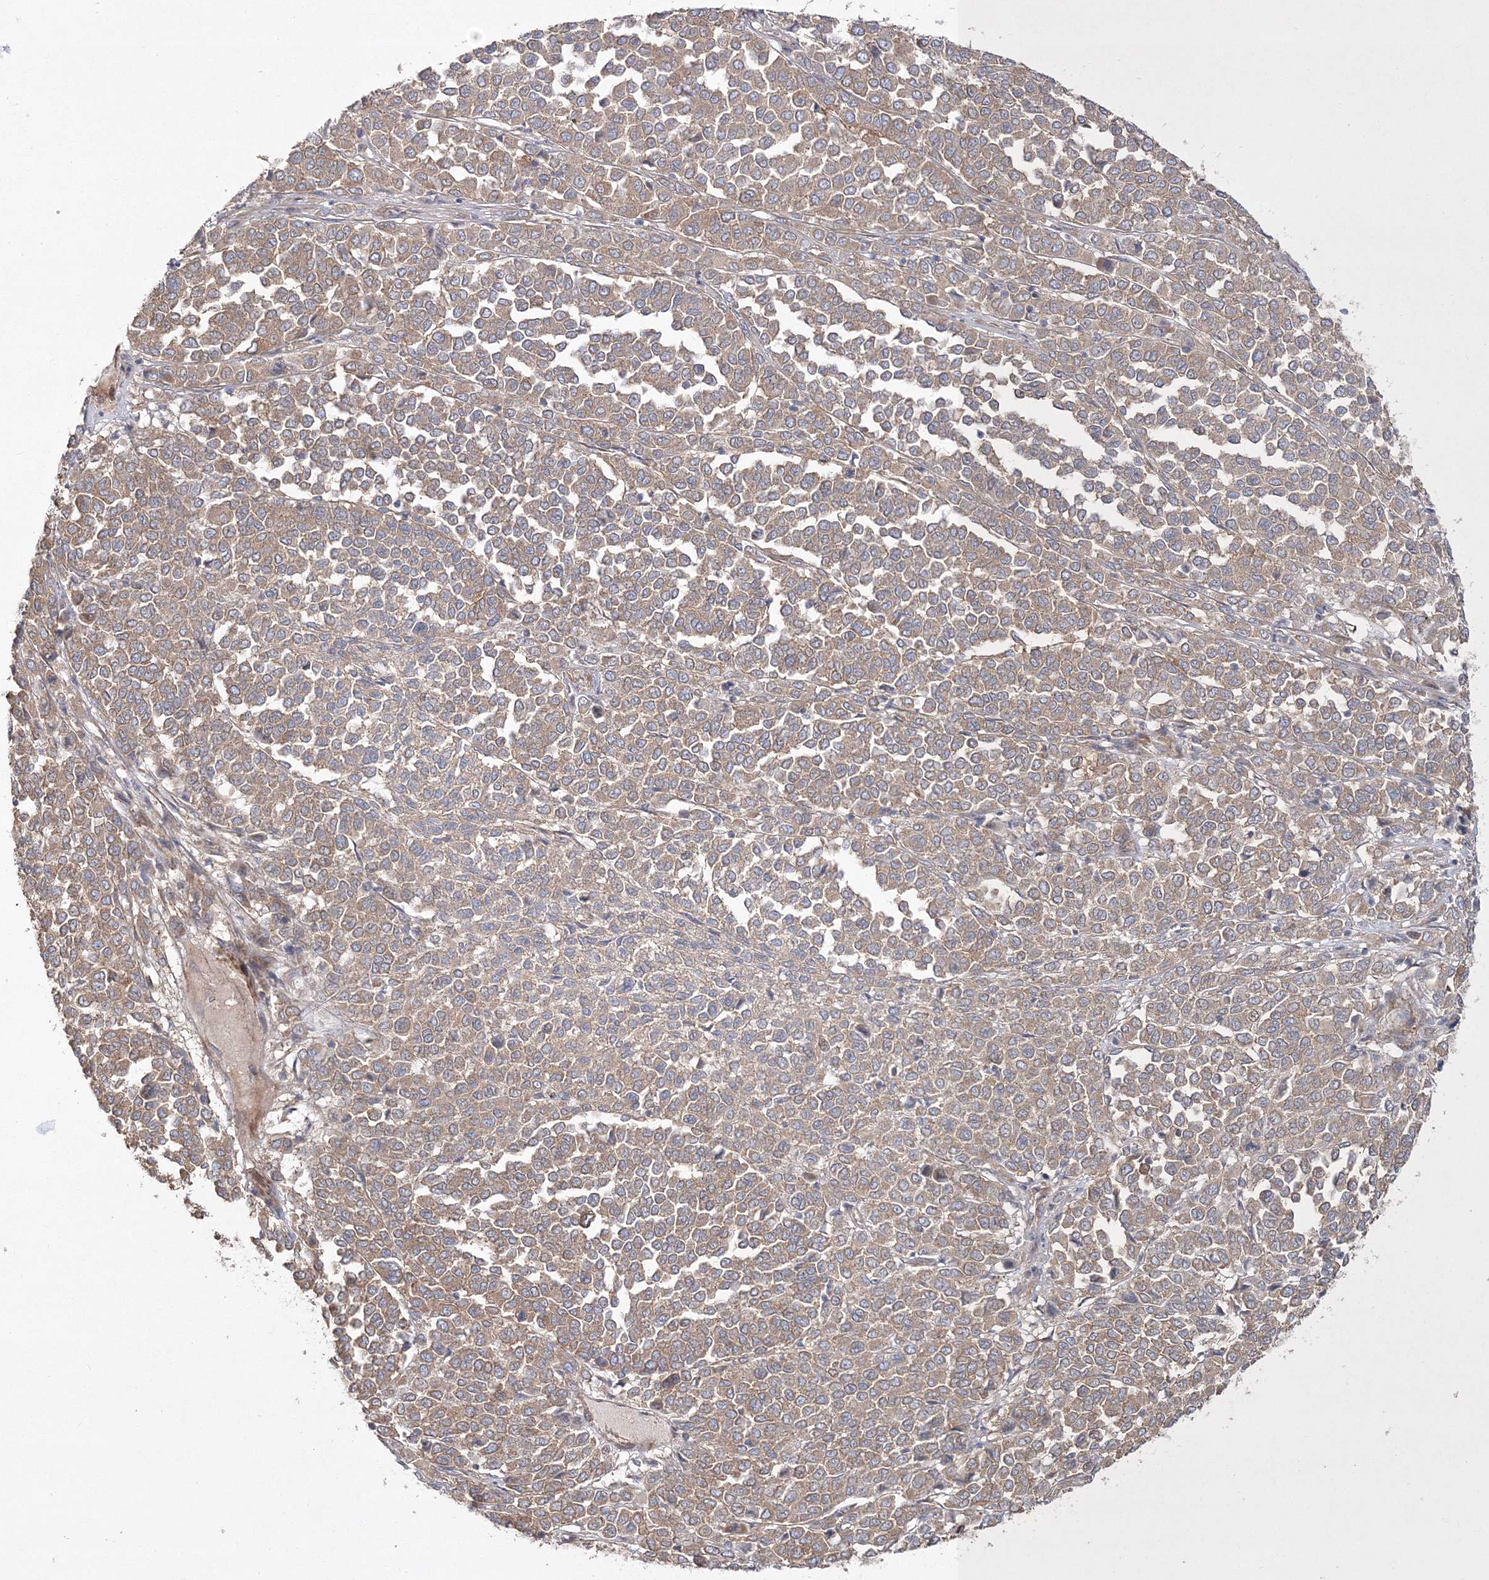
{"staining": {"intensity": "weak", "quantity": ">75%", "location": "cytoplasmic/membranous"}, "tissue": "melanoma", "cell_type": "Tumor cells", "image_type": "cancer", "snomed": [{"axis": "morphology", "description": "Malignant melanoma, Metastatic site"}, {"axis": "topography", "description": "Pancreas"}], "caption": "The histopathology image displays staining of melanoma, revealing weak cytoplasmic/membranous protein staining (brown color) within tumor cells. (brown staining indicates protein expression, while blue staining denotes nuclei).", "gene": "ZSWIM6", "patient": {"sex": "female", "age": 30}}